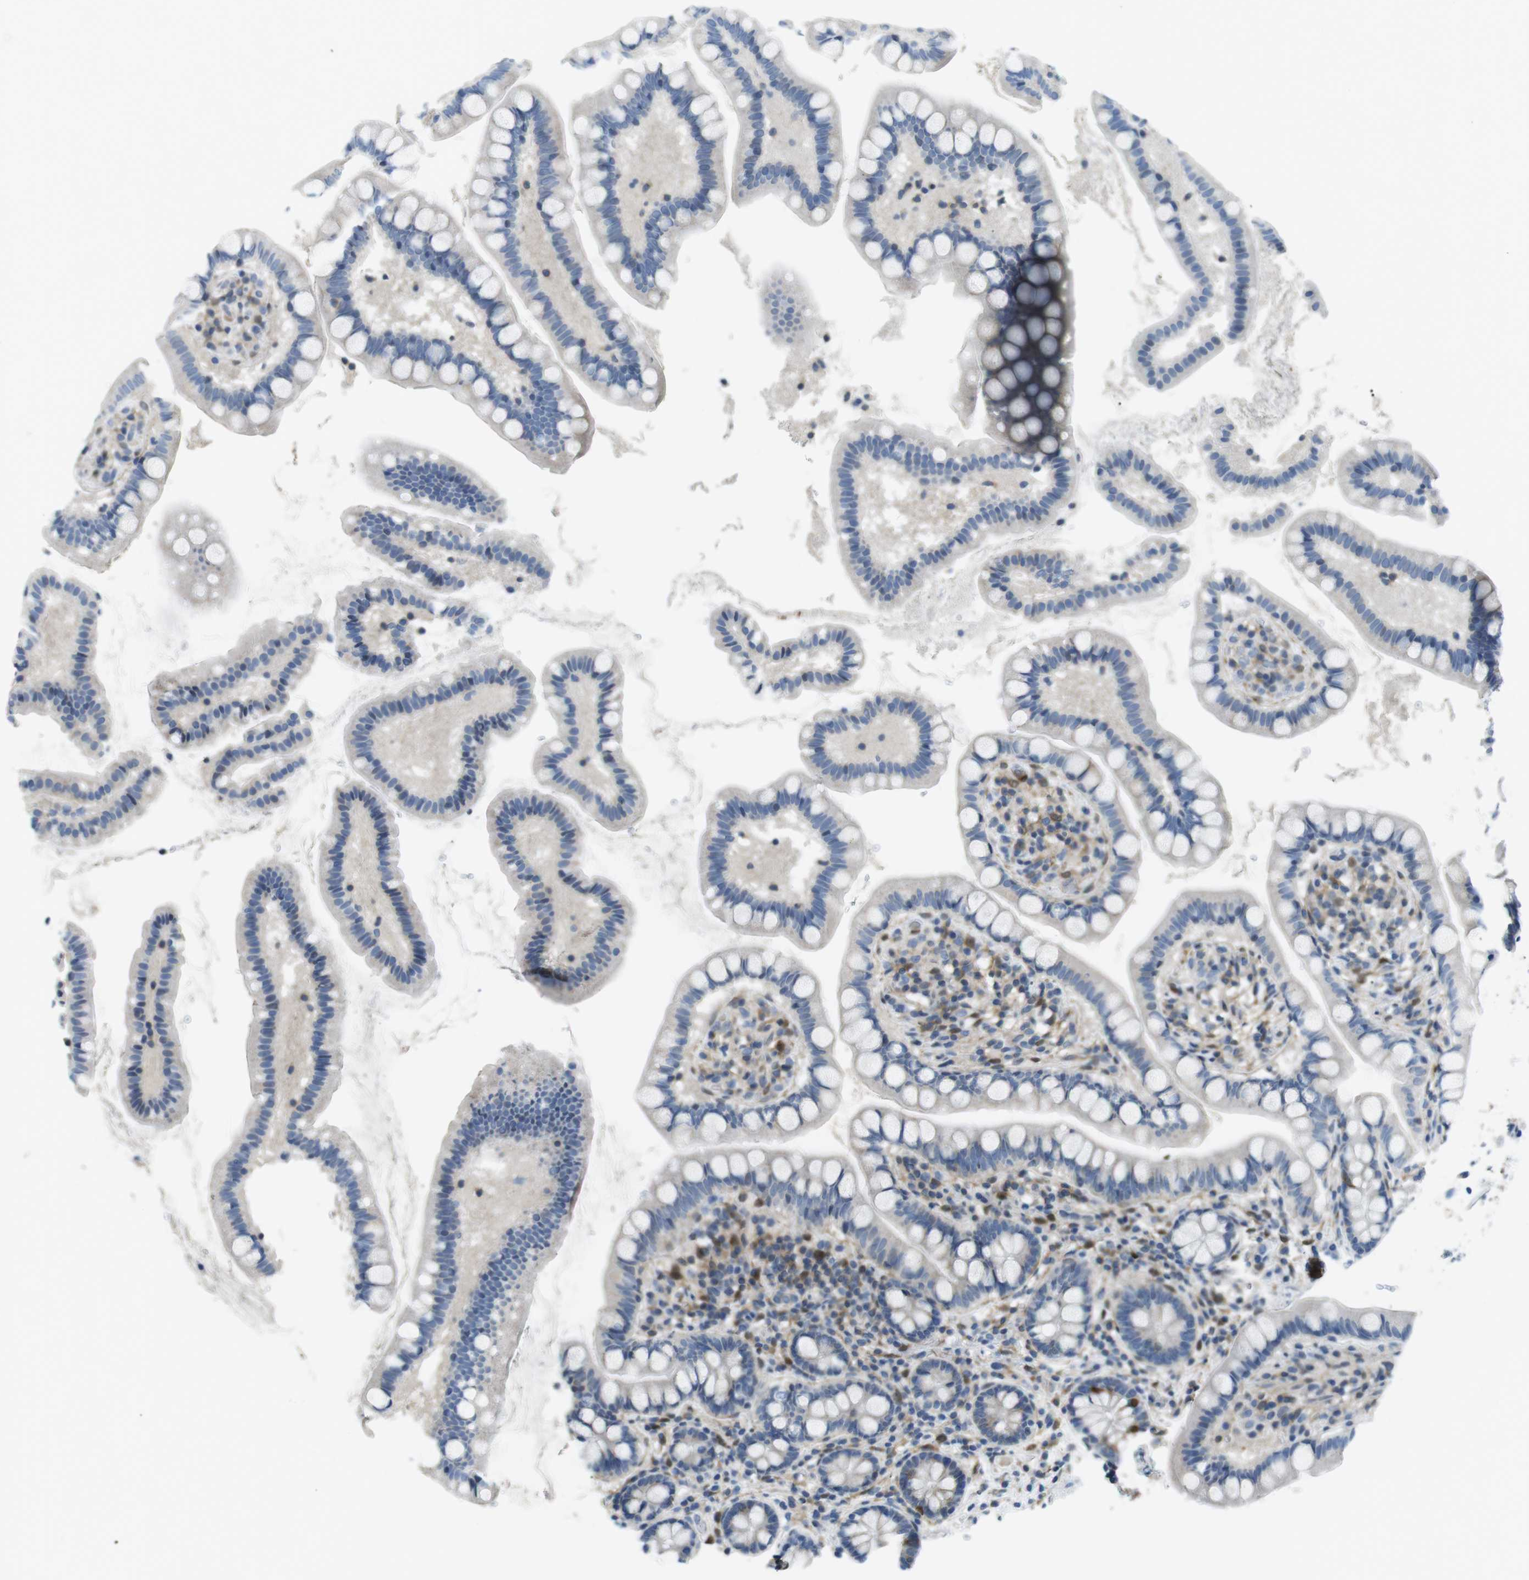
{"staining": {"intensity": "moderate", "quantity": "<25%", "location": "cytoplasmic/membranous"}, "tissue": "small intestine", "cell_type": "Glandular cells", "image_type": "normal", "snomed": [{"axis": "morphology", "description": "Normal tissue, NOS"}, {"axis": "topography", "description": "Small intestine"}], "caption": "An immunohistochemistry (IHC) histopathology image of unremarkable tissue is shown. Protein staining in brown shows moderate cytoplasmic/membranous positivity in small intestine within glandular cells. The staining is performed using DAB (3,3'-diaminobenzidine) brown chromogen to label protein expression. The nuclei are counter-stained blue using hematoxylin.", "gene": "PHLDA1", "patient": {"sex": "female", "age": 84}}